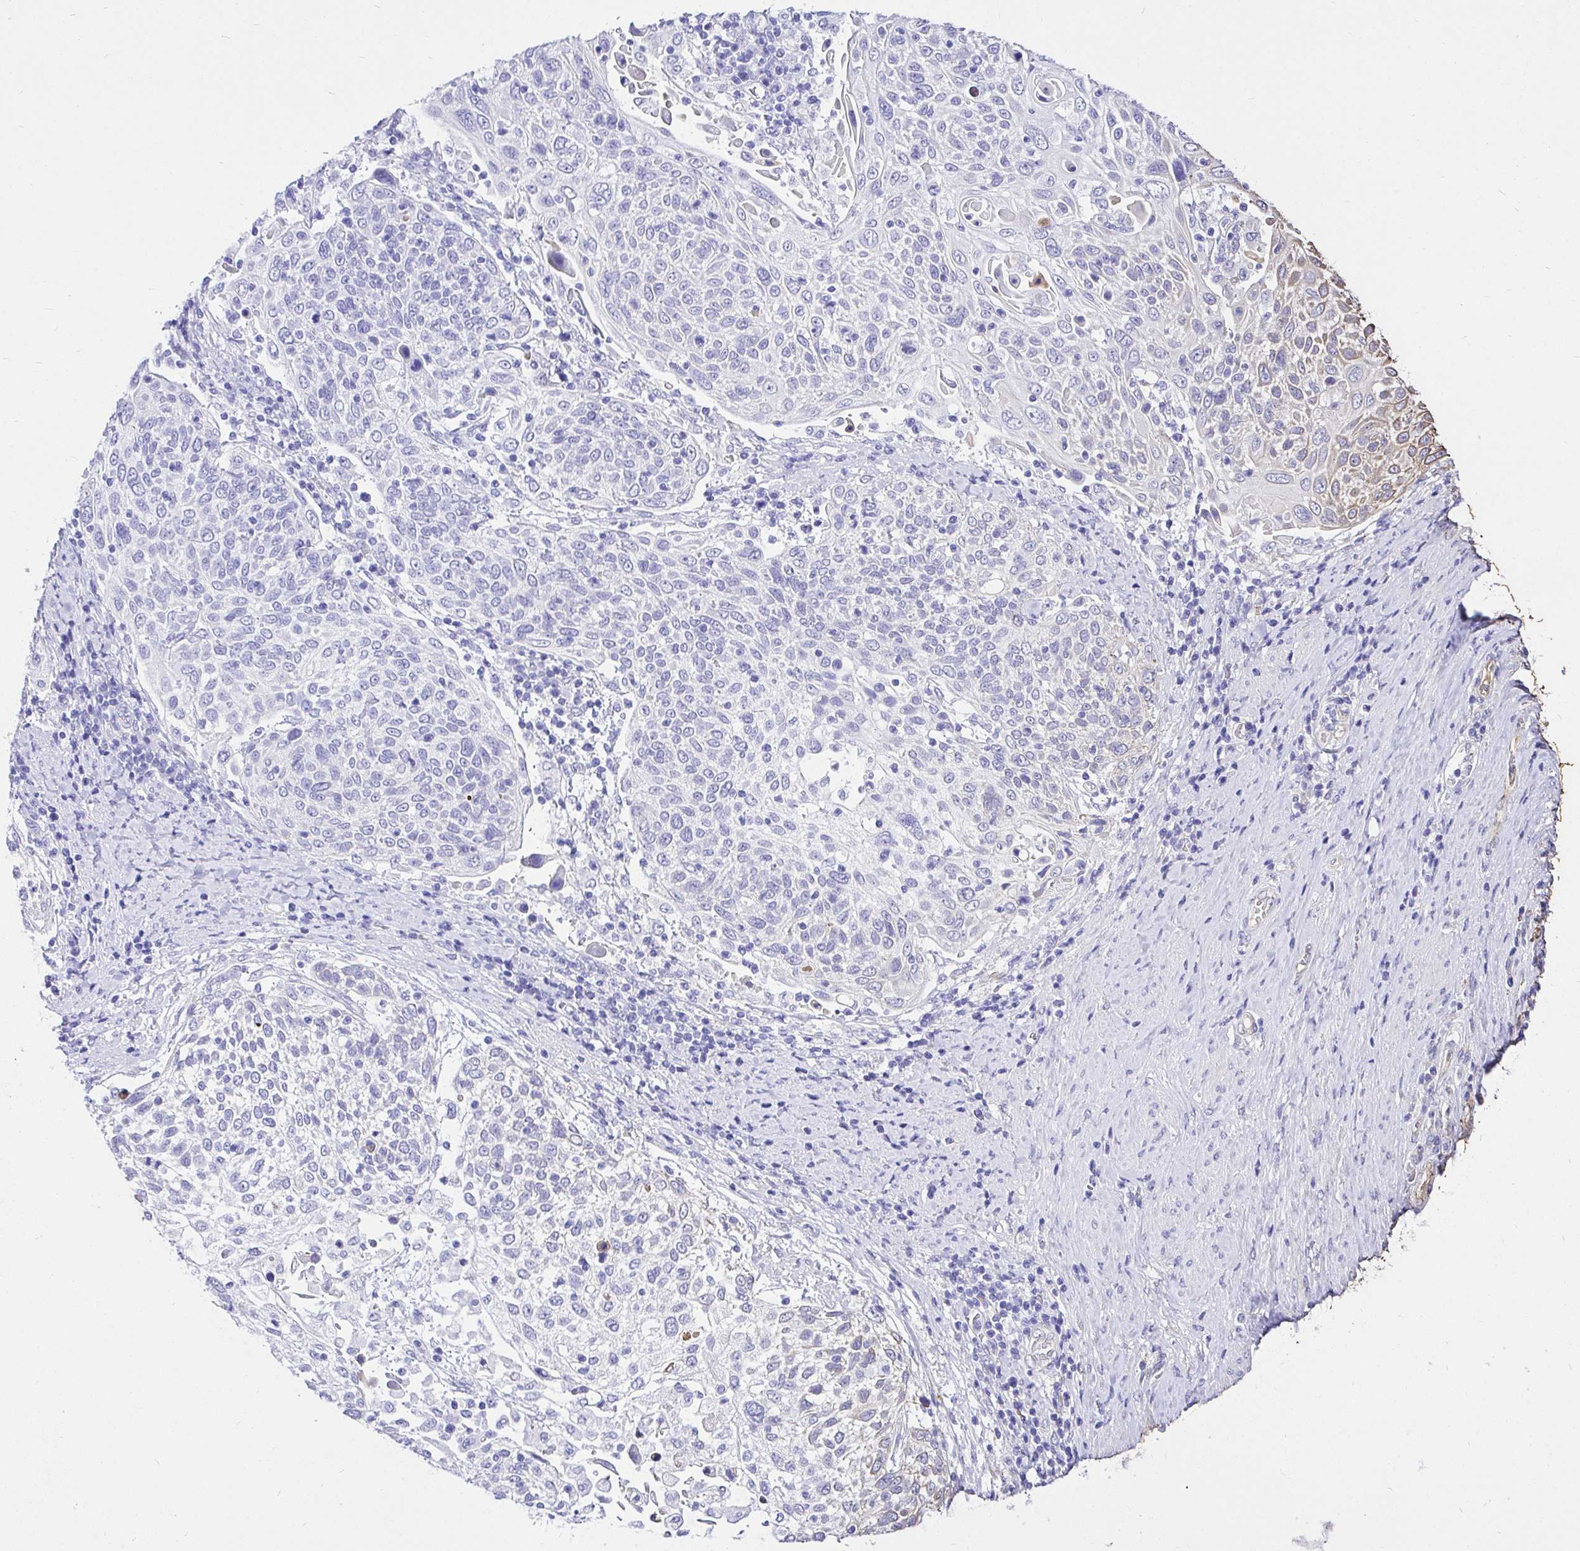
{"staining": {"intensity": "weak", "quantity": "<25%", "location": "cytoplasmic/membranous"}, "tissue": "cervical cancer", "cell_type": "Tumor cells", "image_type": "cancer", "snomed": [{"axis": "morphology", "description": "Squamous cell carcinoma, NOS"}, {"axis": "topography", "description": "Cervix"}], "caption": "A micrograph of squamous cell carcinoma (cervical) stained for a protein reveals no brown staining in tumor cells.", "gene": "CCDC122", "patient": {"sex": "female", "age": 61}}